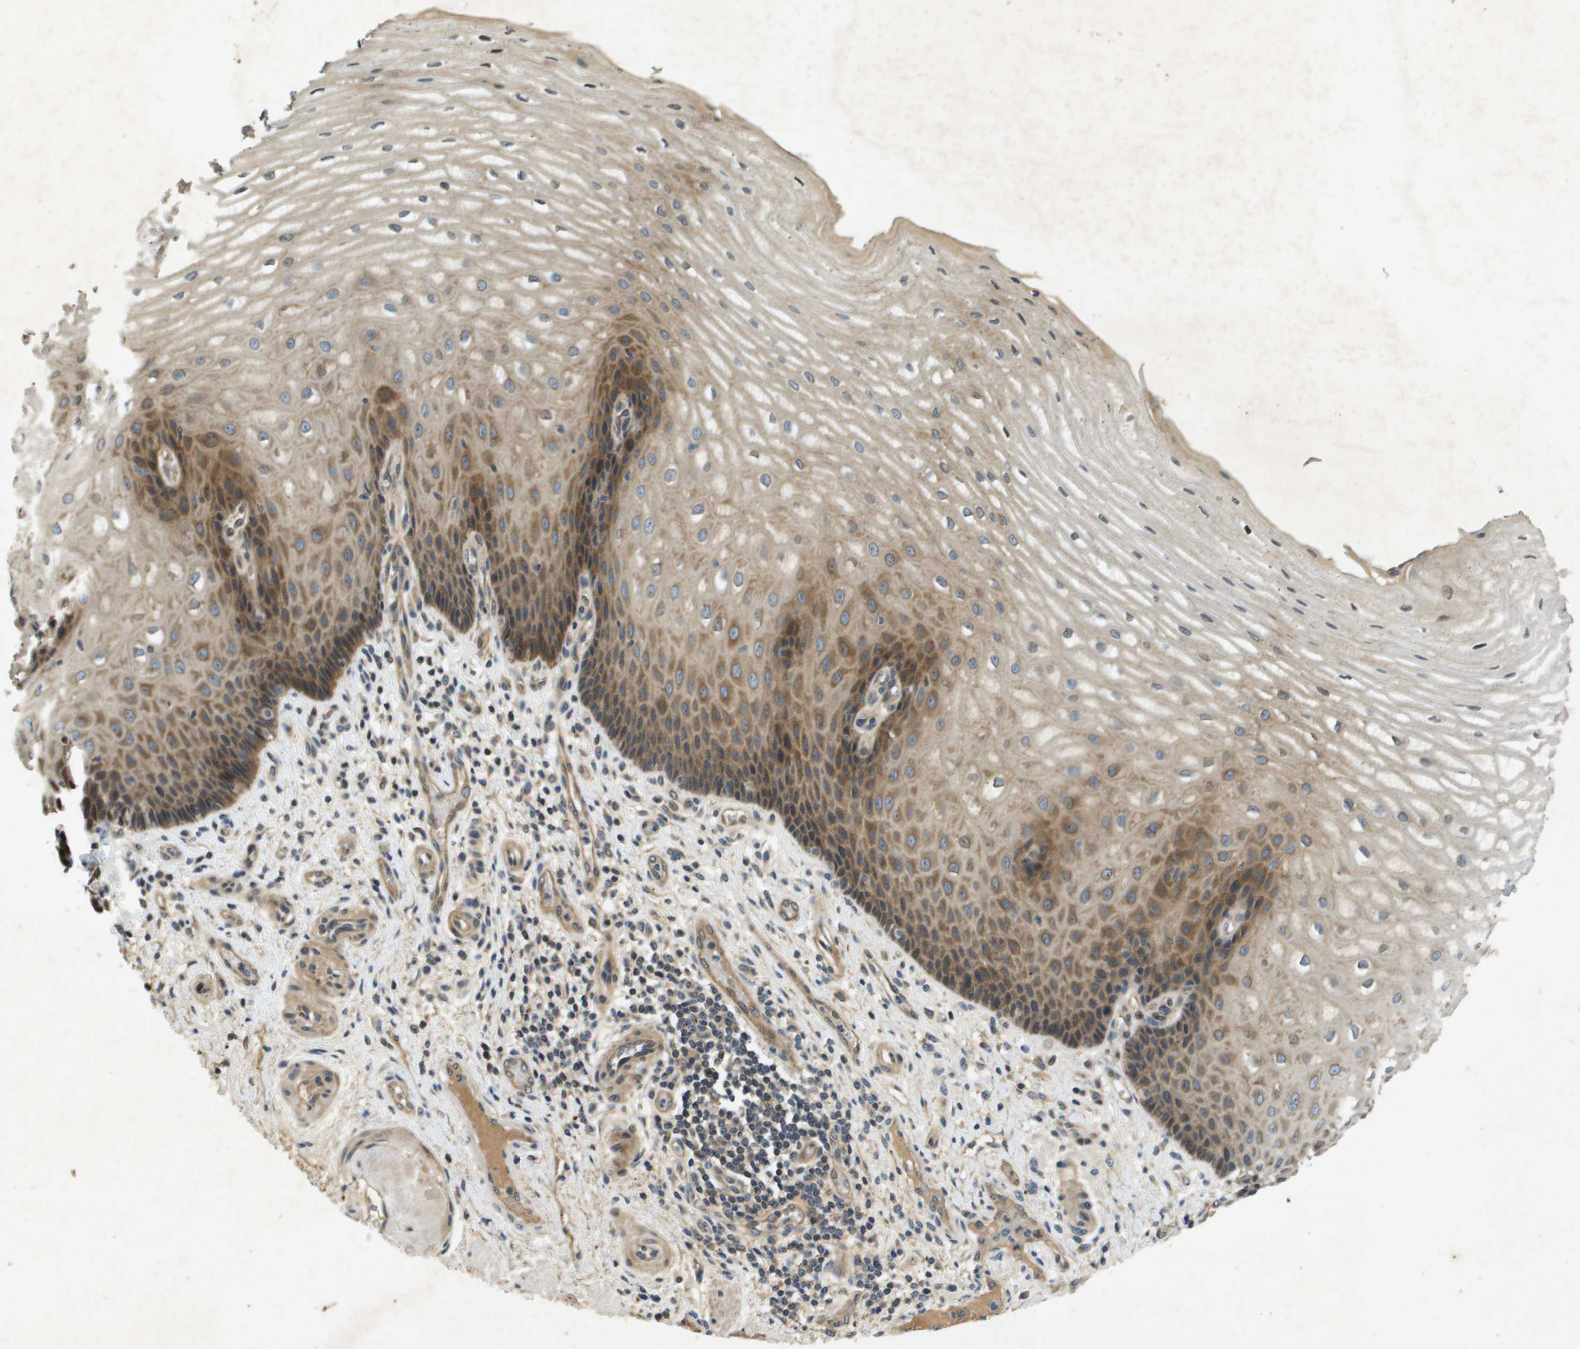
{"staining": {"intensity": "moderate", "quantity": ">75%", "location": "cytoplasmic/membranous"}, "tissue": "esophagus", "cell_type": "Squamous epithelial cells", "image_type": "normal", "snomed": [{"axis": "morphology", "description": "Normal tissue, NOS"}, {"axis": "topography", "description": "Esophagus"}], "caption": "Brown immunohistochemical staining in benign human esophagus reveals moderate cytoplasmic/membranous expression in about >75% of squamous epithelial cells. Using DAB (3,3'-diaminobenzidine) (brown) and hematoxylin (blue) stains, captured at high magnification using brightfield microscopy.", "gene": "PGAP3", "patient": {"sex": "male", "age": 54}}